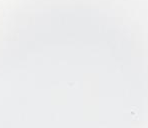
{"staining": {"intensity": "negative", "quantity": "none", "location": "none"}, "tissue": "melanoma", "cell_type": "Tumor cells", "image_type": "cancer", "snomed": [{"axis": "morphology", "description": "Malignant melanoma, NOS"}, {"axis": "topography", "description": "Skin"}], "caption": "Tumor cells are negative for protein expression in human melanoma. (Stains: DAB (3,3'-diaminobenzidine) immunohistochemistry with hematoxylin counter stain, Microscopy: brightfield microscopy at high magnification).", "gene": "SSRP1", "patient": {"sex": "female", "age": 38}}